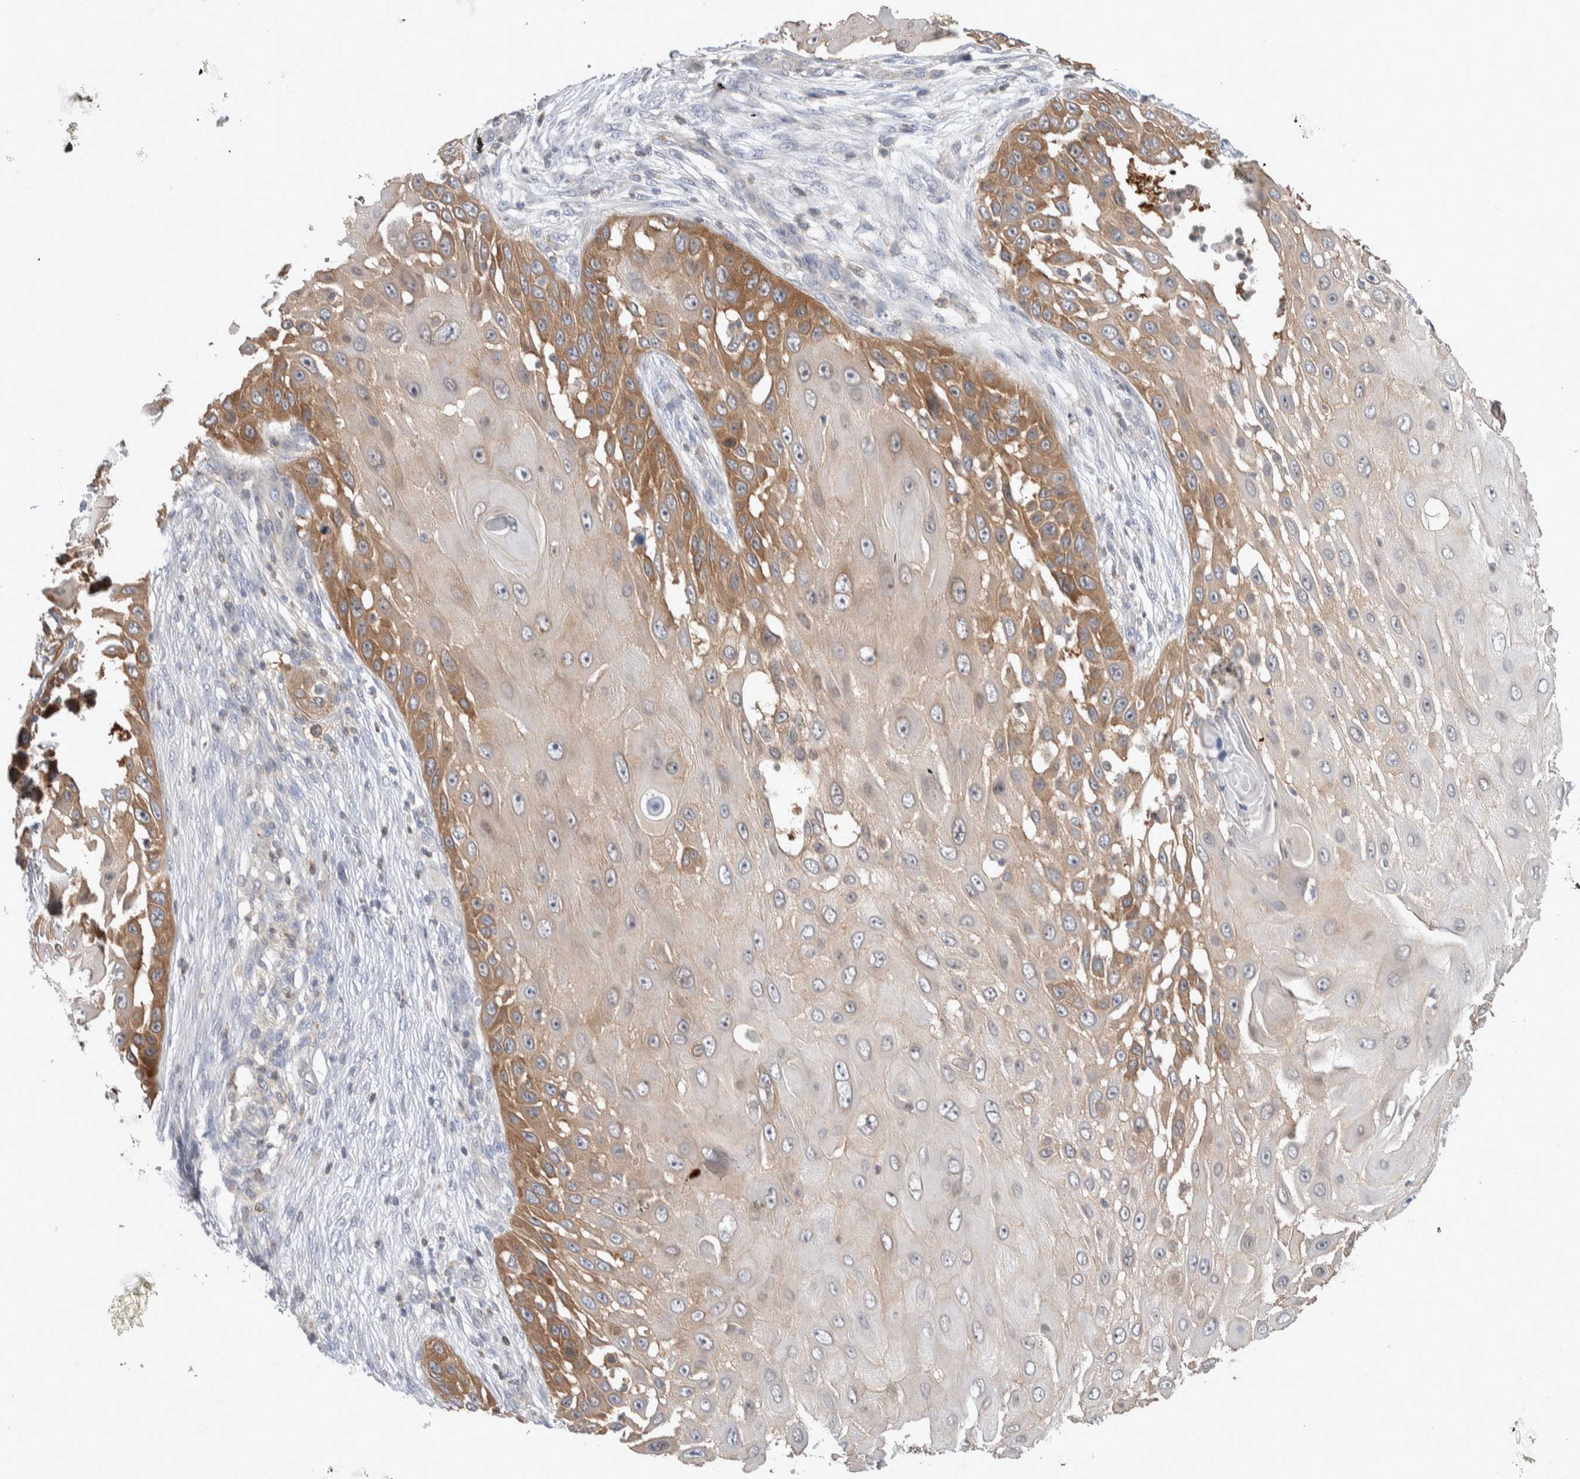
{"staining": {"intensity": "moderate", "quantity": "25%-75%", "location": "cytoplasmic/membranous"}, "tissue": "skin cancer", "cell_type": "Tumor cells", "image_type": "cancer", "snomed": [{"axis": "morphology", "description": "Squamous cell carcinoma, NOS"}, {"axis": "topography", "description": "Skin"}], "caption": "Protein staining of skin cancer tissue displays moderate cytoplasmic/membranous staining in about 25%-75% of tumor cells. Nuclei are stained in blue.", "gene": "HTATIP2", "patient": {"sex": "female", "age": 44}}